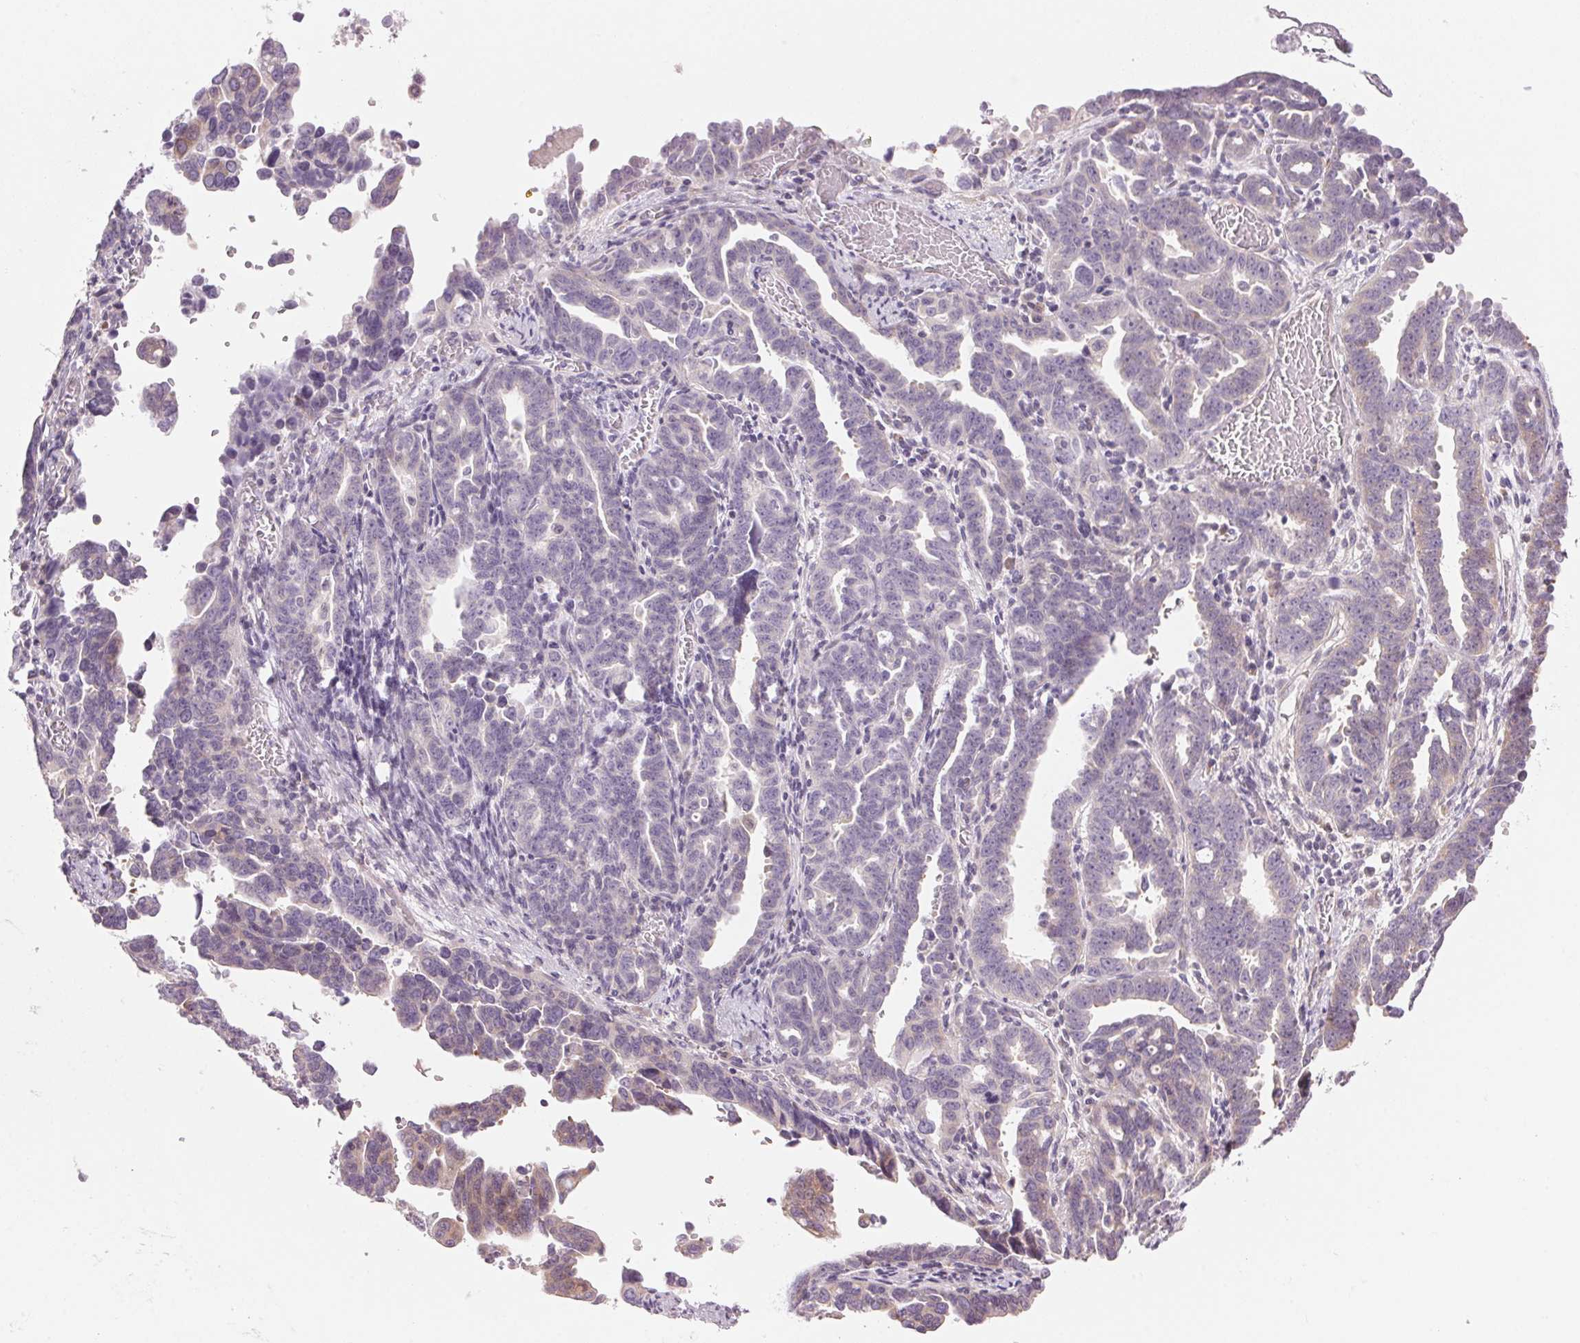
{"staining": {"intensity": "negative", "quantity": "none", "location": "none"}, "tissue": "ovarian cancer", "cell_type": "Tumor cells", "image_type": "cancer", "snomed": [{"axis": "morphology", "description": "Cystadenocarcinoma, serous, NOS"}, {"axis": "topography", "description": "Ovary"}], "caption": "IHC image of human ovarian cancer stained for a protein (brown), which reveals no expression in tumor cells.", "gene": "GNMT", "patient": {"sex": "female", "age": 69}}